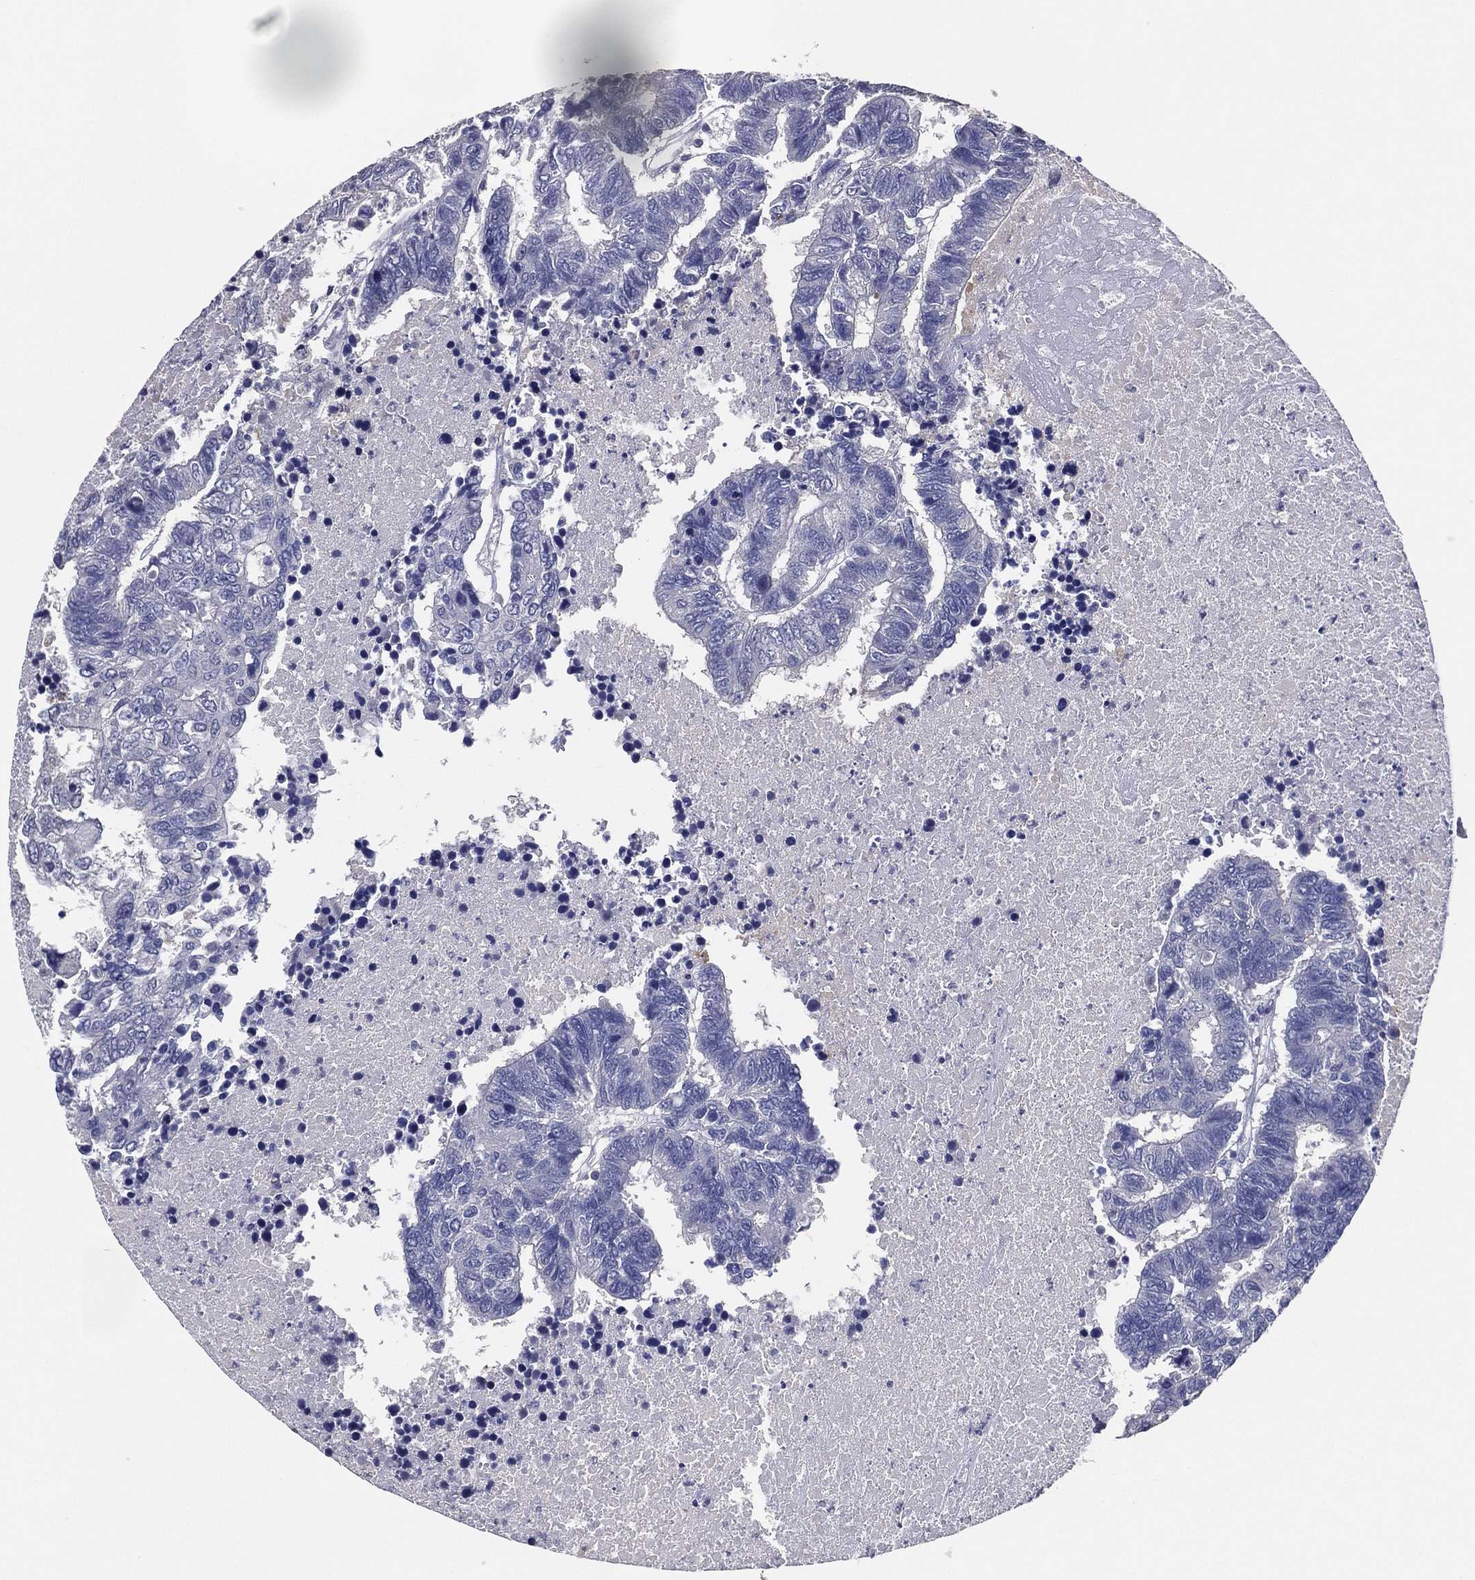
{"staining": {"intensity": "negative", "quantity": "none", "location": "none"}, "tissue": "colorectal cancer", "cell_type": "Tumor cells", "image_type": "cancer", "snomed": [{"axis": "morphology", "description": "Adenocarcinoma, NOS"}, {"axis": "topography", "description": "Colon"}], "caption": "Human colorectal cancer stained for a protein using IHC demonstrates no positivity in tumor cells.", "gene": "TFAP2A", "patient": {"sex": "female", "age": 48}}